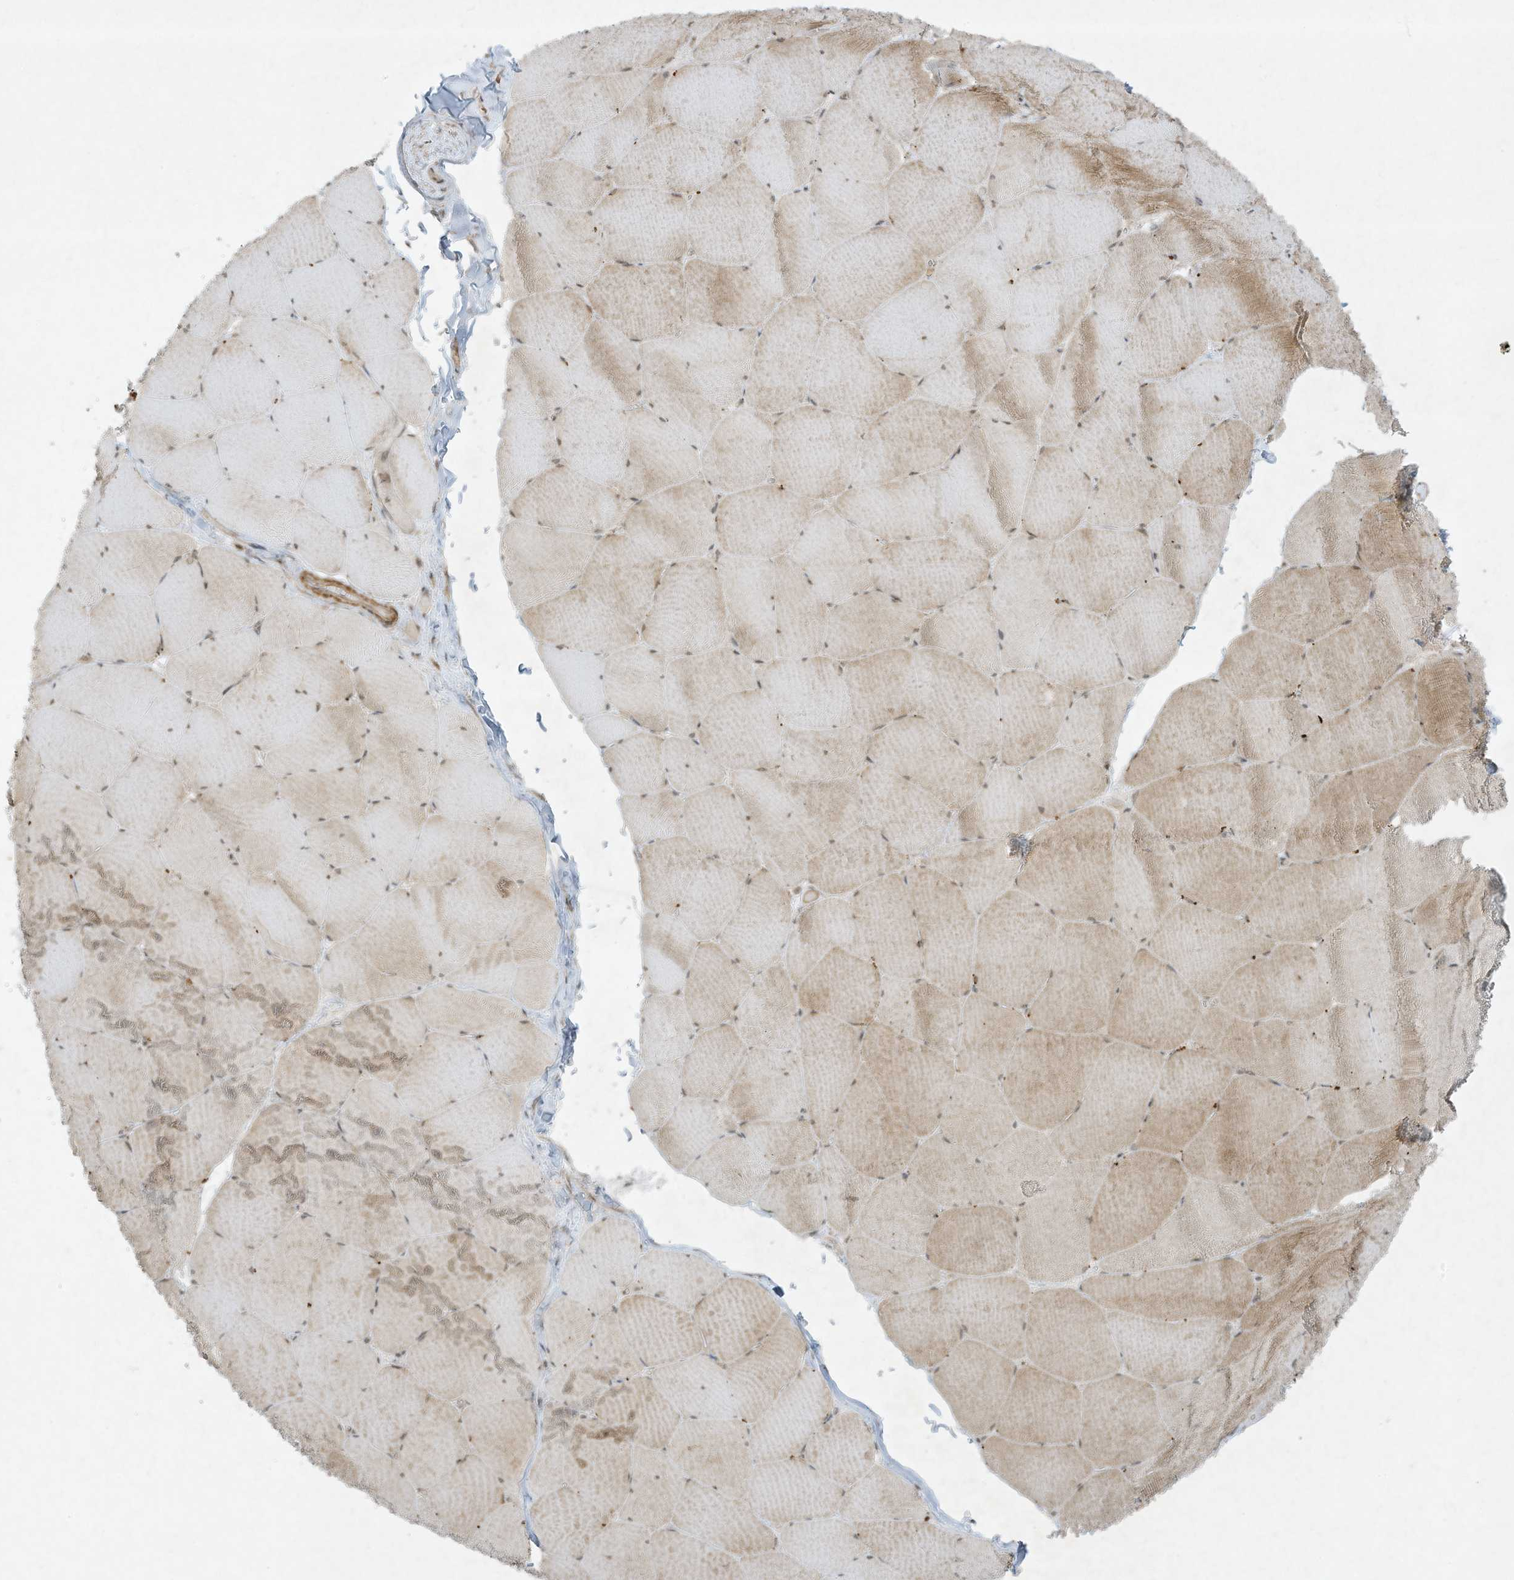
{"staining": {"intensity": "moderate", "quantity": "25%-75%", "location": "cytoplasmic/membranous"}, "tissue": "skeletal muscle", "cell_type": "Myocytes", "image_type": "normal", "snomed": [{"axis": "morphology", "description": "Normal tissue, NOS"}, {"axis": "topography", "description": "Skeletal muscle"}, {"axis": "topography", "description": "Head-Neck"}], "caption": "About 25%-75% of myocytes in benign skeletal muscle demonstrate moderate cytoplasmic/membranous protein expression as visualized by brown immunohistochemical staining.", "gene": "ZNF263", "patient": {"sex": "male", "age": 66}}